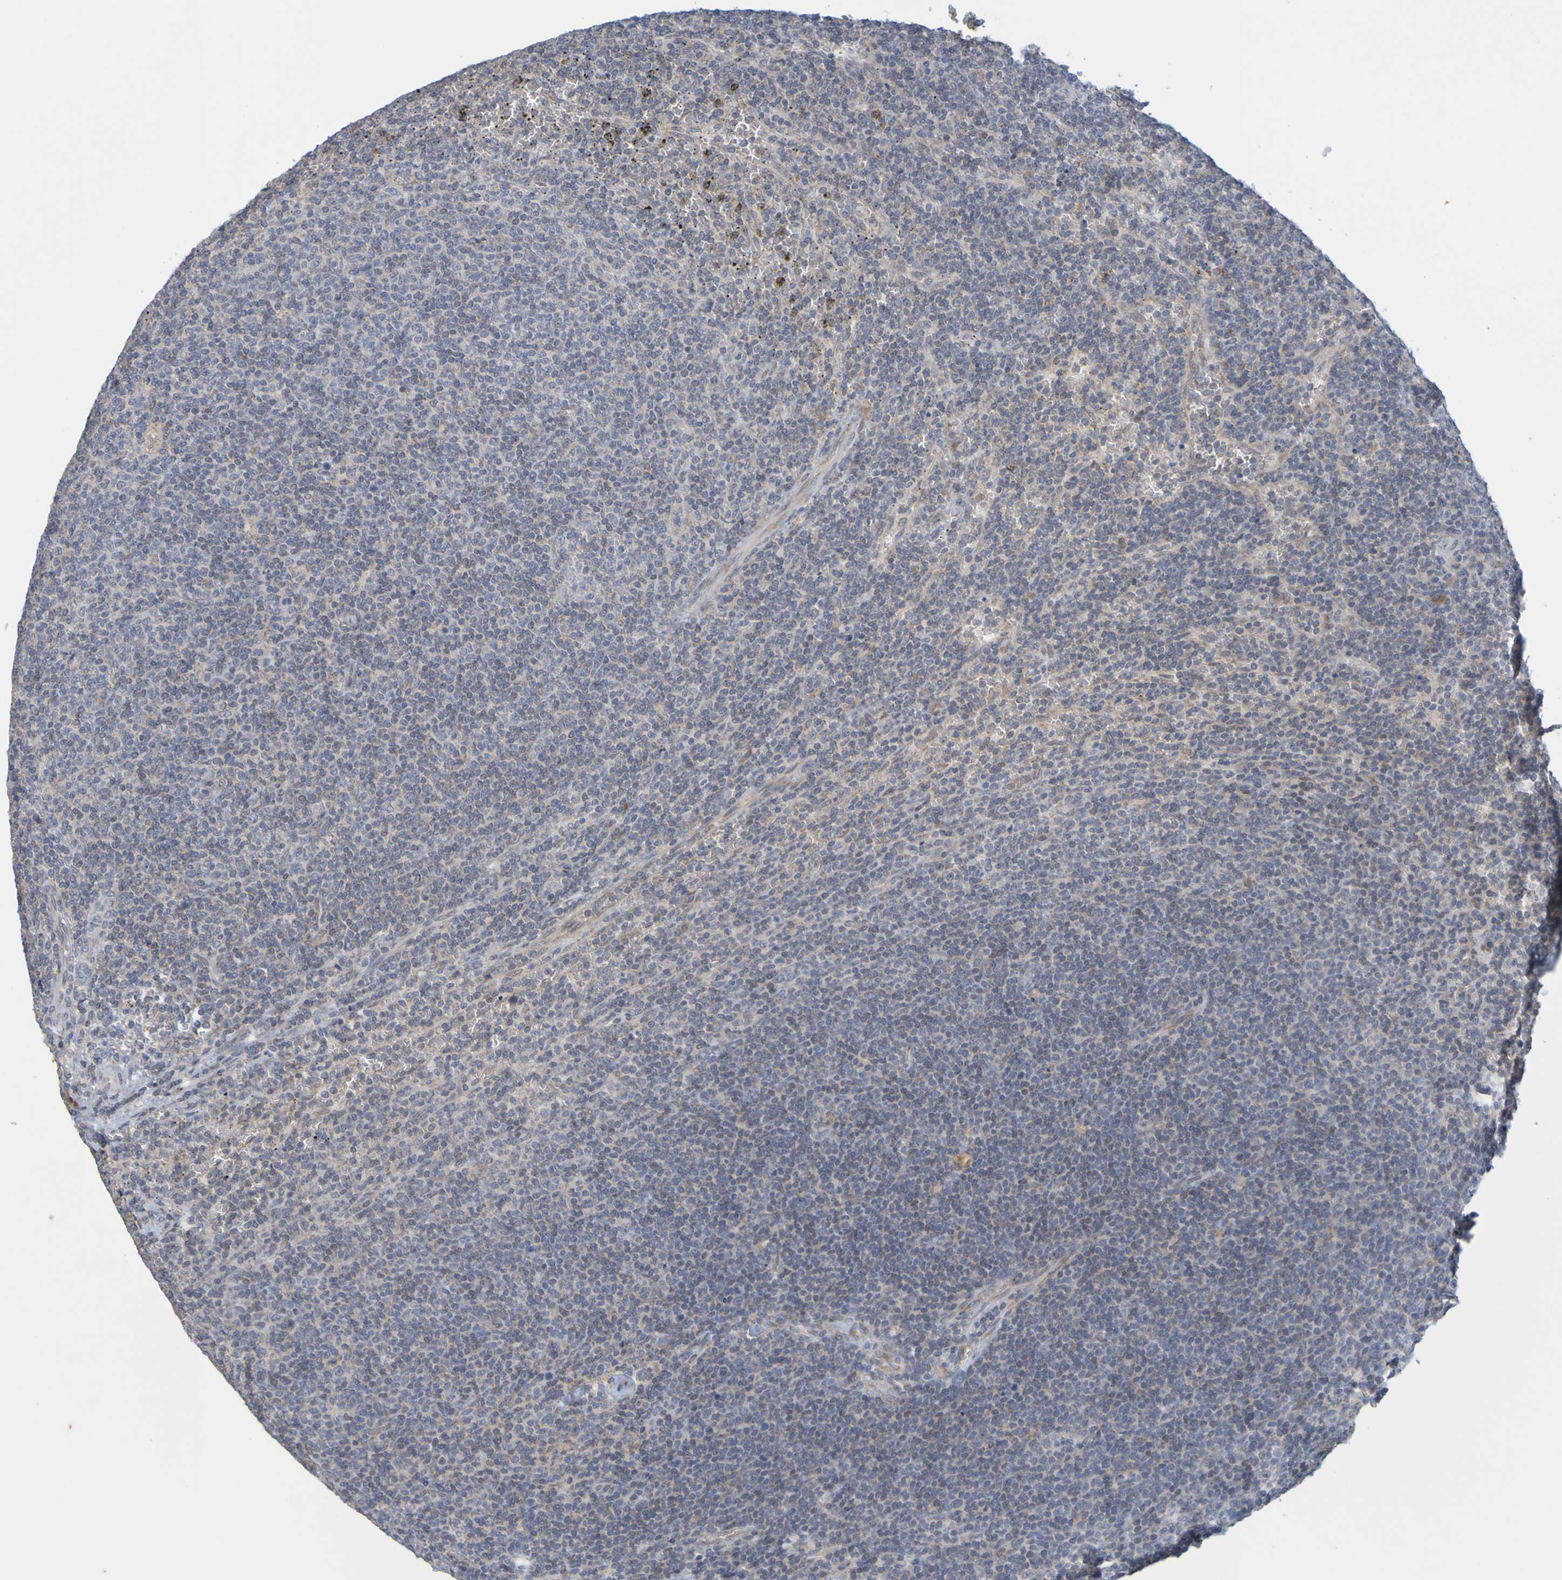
{"staining": {"intensity": "weak", "quantity": "25%-75%", "location": "cytoplasmic/membranous"}, "tissue": "lymphoma", "cell_type": "Tumor cells", "image_type": "cancer", "snomed": [{"axis": "morphology", "description": "Malignant lymphoma, non-Hodgkin's type, Low grade"}, {"axis": "topography", "description": "Spleen"}], "caption": "Lymphoma stained with a brown dye displays weak cytoplasmic/membranous positive positivity in approximately 25%-75% of tumor cells.", "gene": "MOGS", "patient": {"sex": "female", "age": 50}}